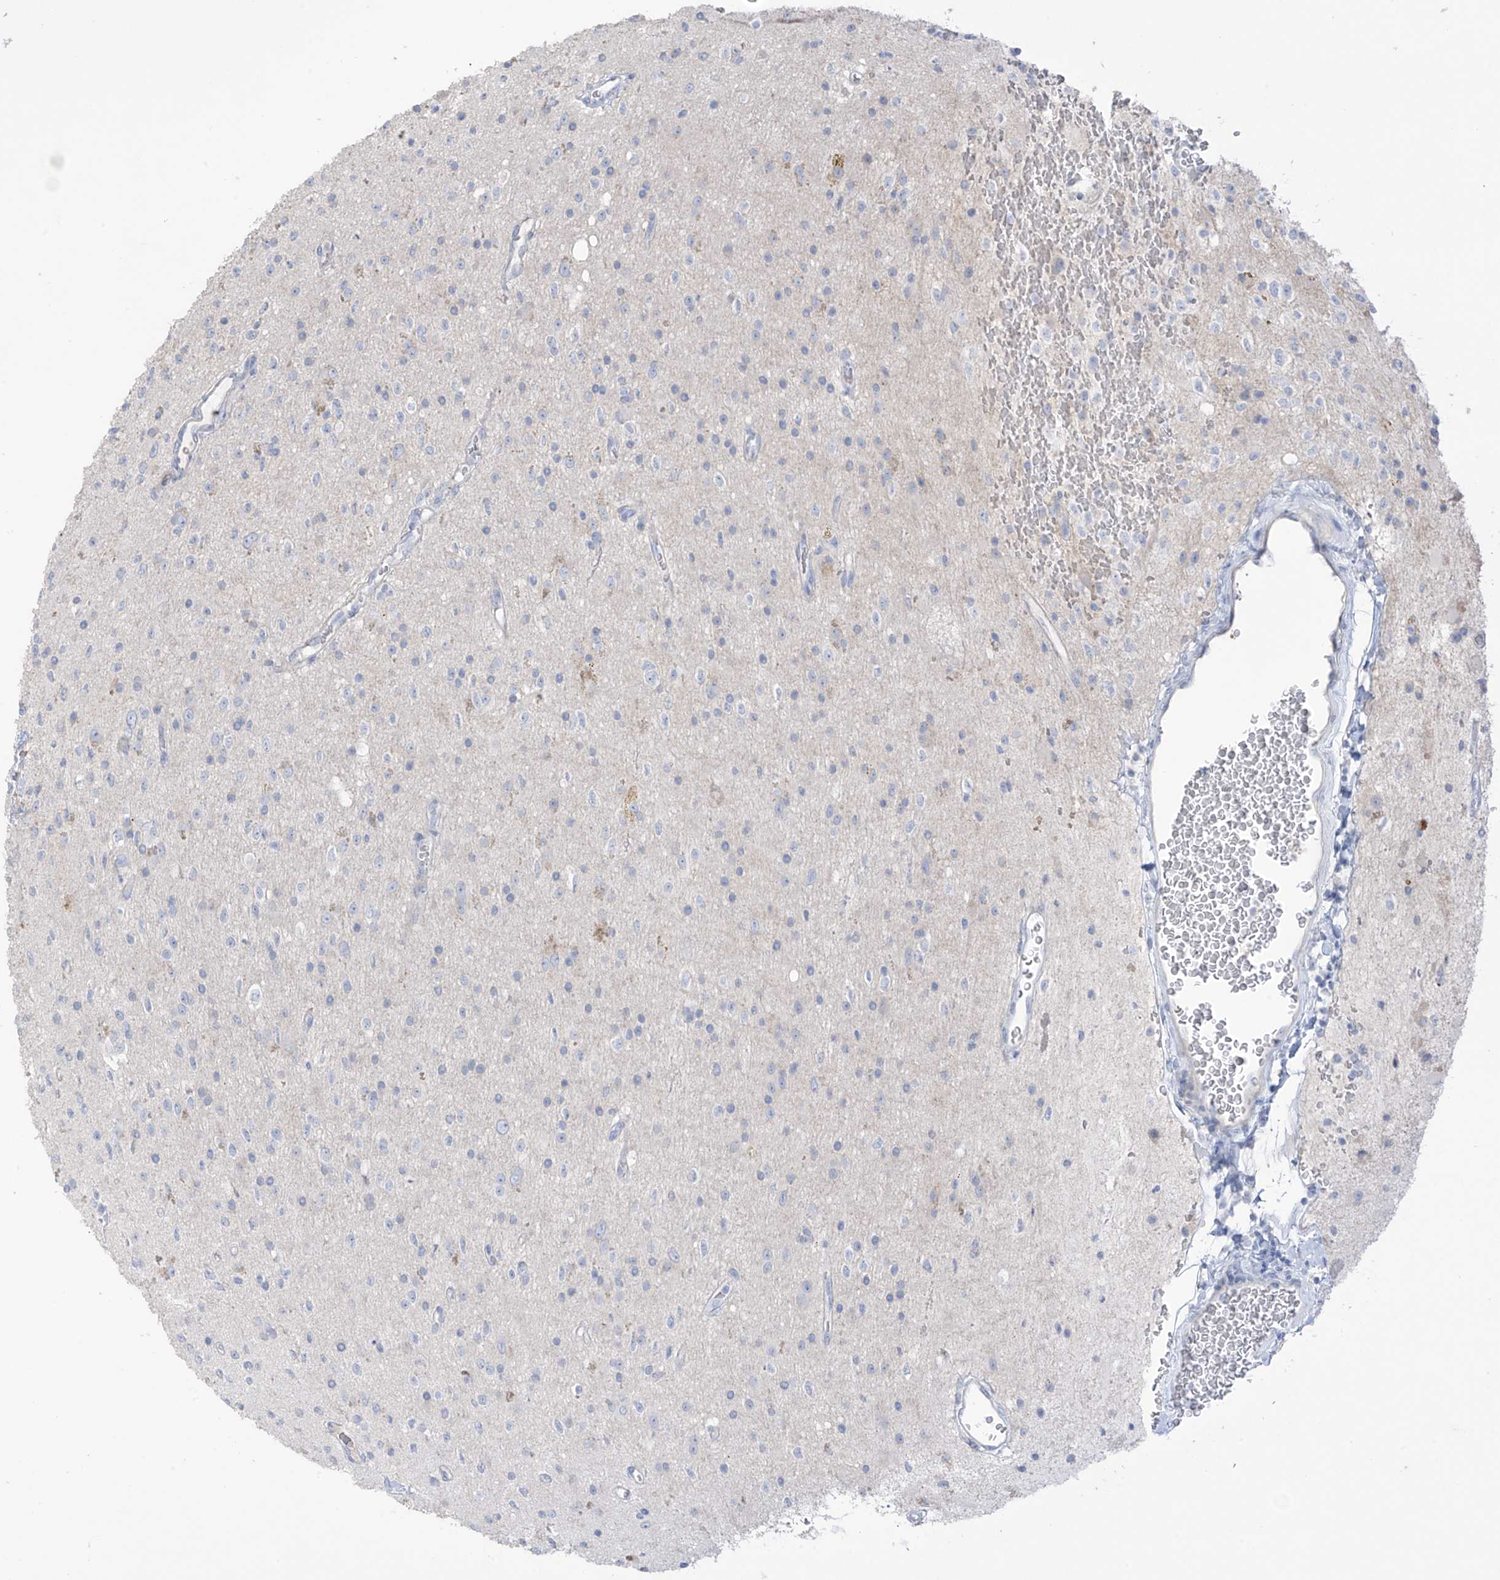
{"staining": {"intensity": "negative", "quantity": "none", "location": "none"}, "tissue": "glioma", "cell_type": "Tumor cells", "image_type": "cancer", "snomed": [{"axis": "morphology", "description": "Glioma, malignant, High grade"}, {"axis": "topography", "description": "Brain"}], "caption": "Histopathology image shows no significant protein staining in tumor cells of malignant glioma (high-grade).", "gene": "ASPRV1", "patient": {"sex": "male", "age": 34}}